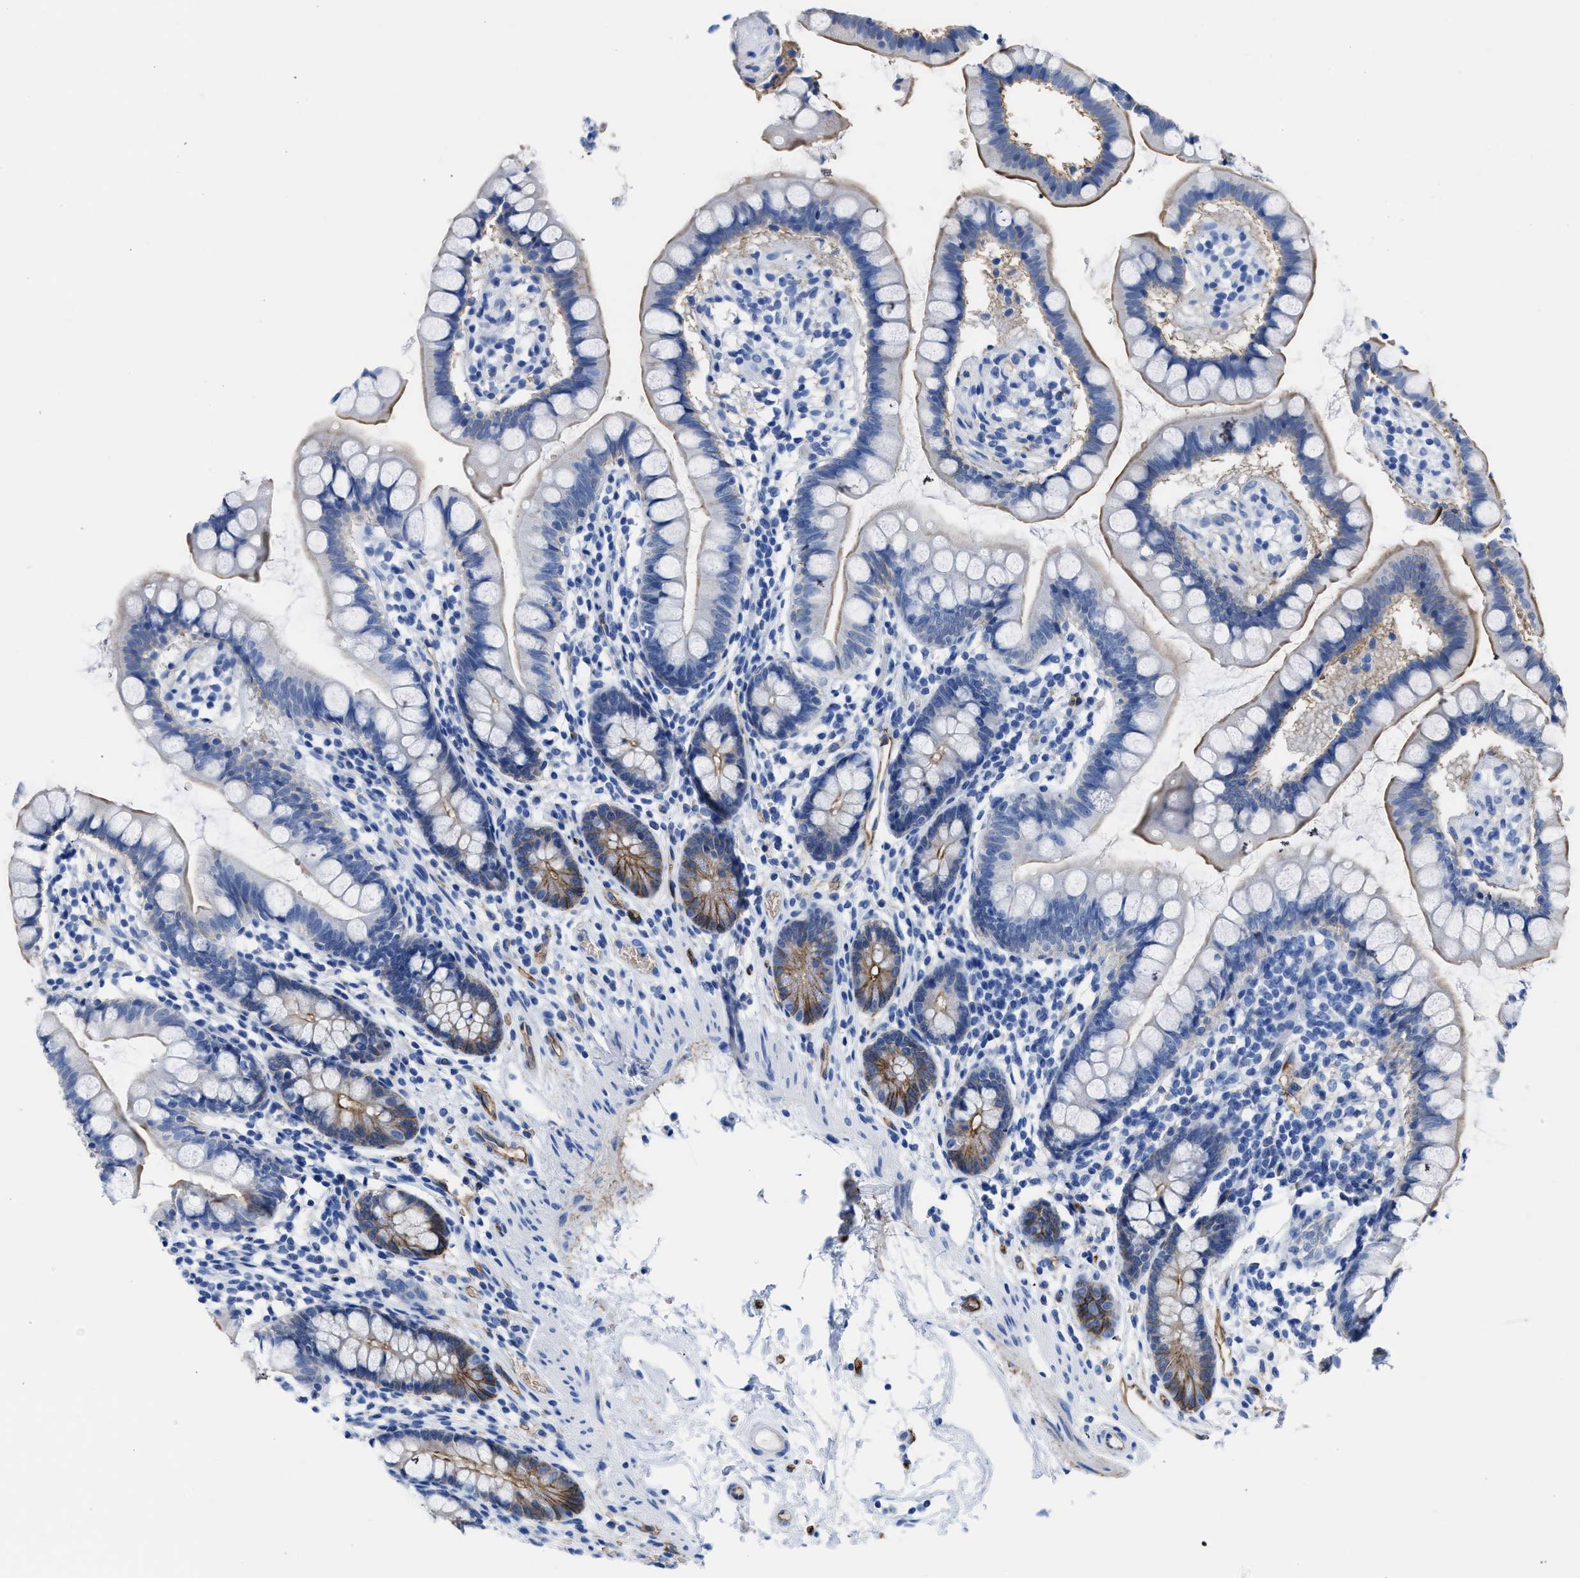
{"staining": {"intensity": "moderate", "quantity": "25%-75%", "location": "cytoplasmic/membranous"}, "tissue": "small intestine", "cell_type": "Glandular cells", "image_type": "normal", "snomed": [{"axis": "morphology", "description": "Normal tissue, NOS"}, {"axis": "topography", "description": "Small intestine"}], "caption": "Protein expression analysis of normal human small intestine reveals moderate cytoplasmic/membranous expression in approximately 25%-75% of glandular cells.", "gene": "AQP1", "patient": {"sex": "female", "age": 84}}